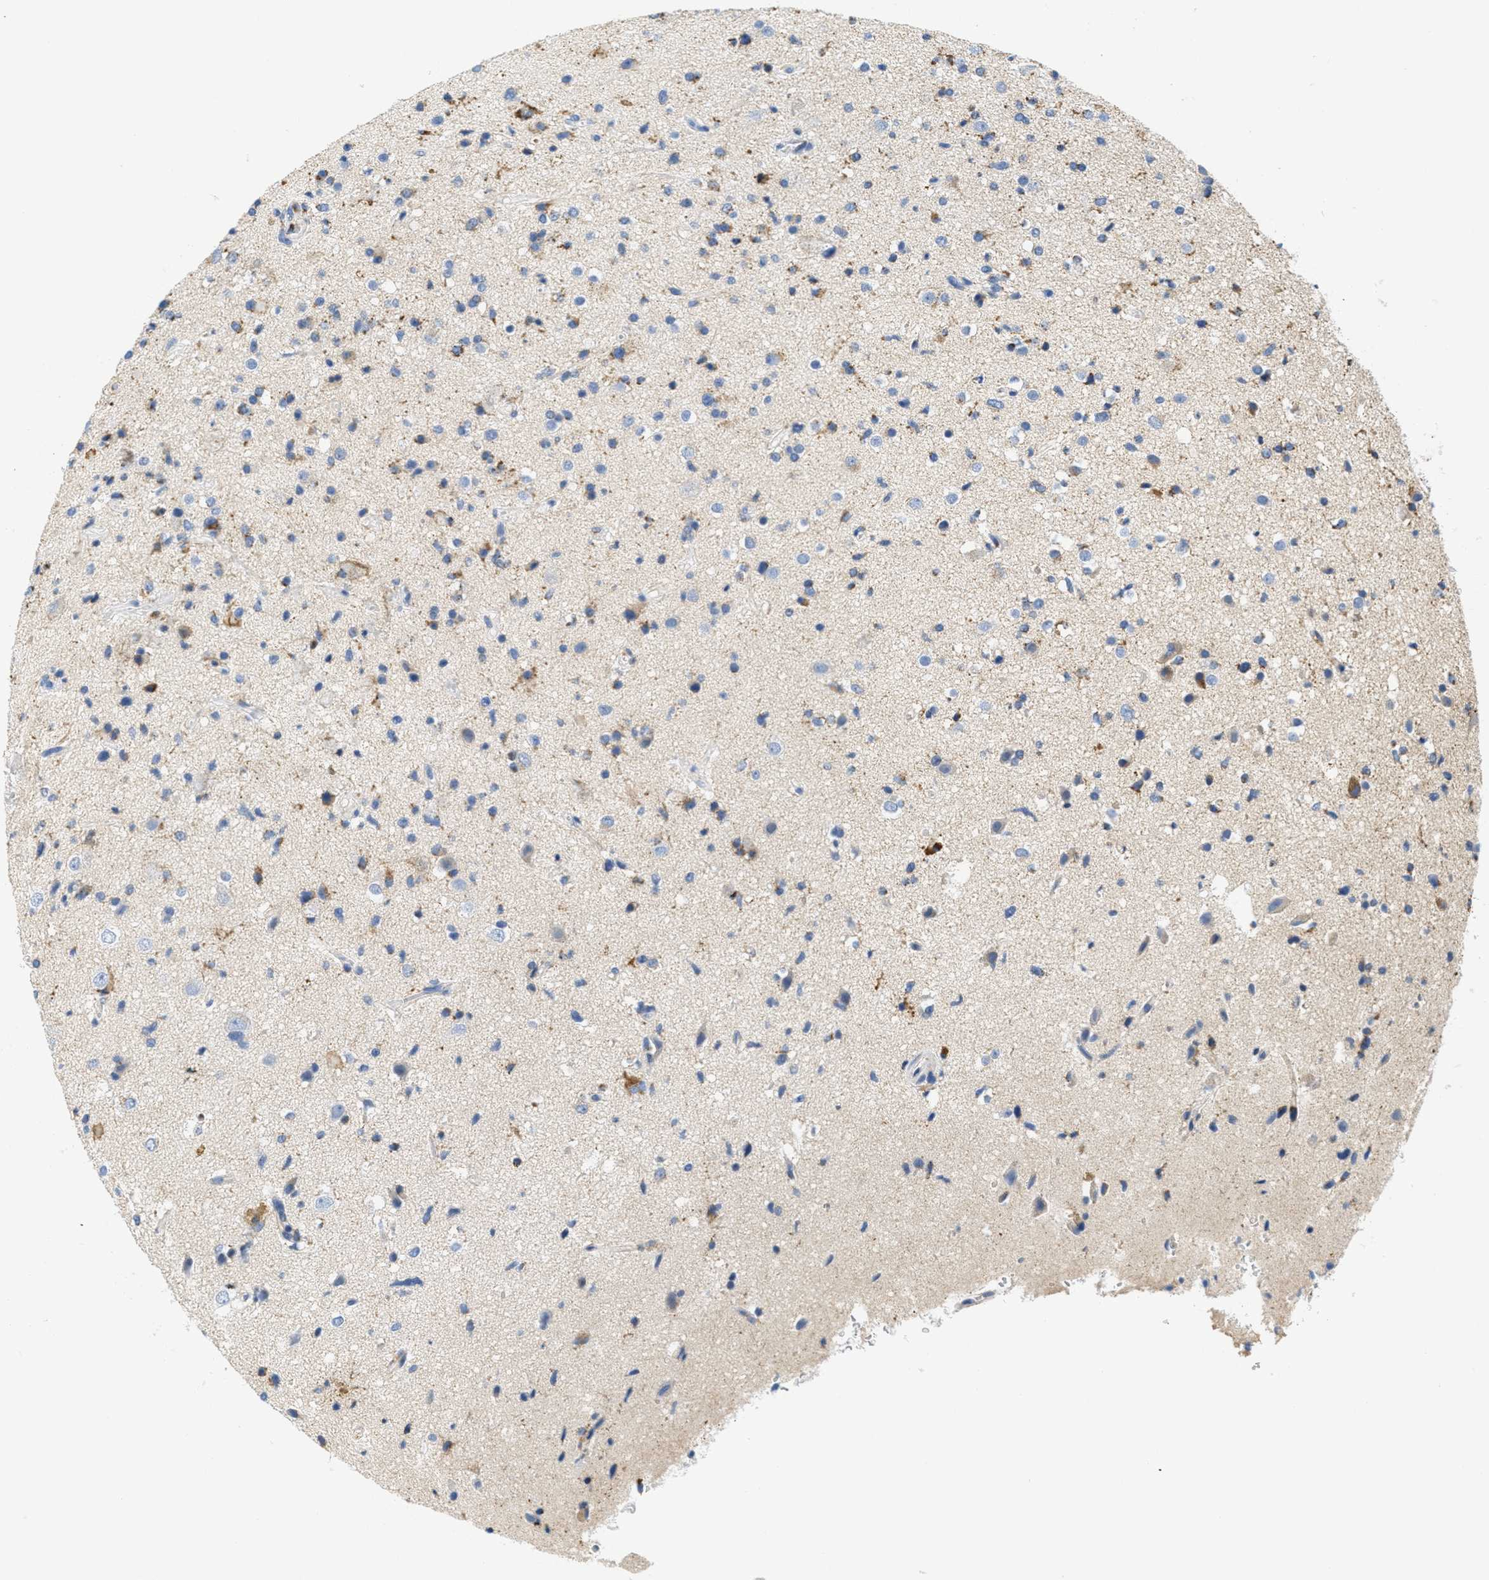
{"staining": {"intensity": "moderate", "quantity": "<25%", "location": "cytoplasmic/membranous"}, "tissue": "glioma", "cell_type": "Tumor cells", "image_type": "cancer", "snomed": [{"axis": "morphology", "description": "Glioma, malignant, High grade"}, {"axis": "topography", "description": "Brain"}], "caption": "Protein staining by immunohistochemistry demonstrates moderate cytoplasmic/membranous expression in approximately <25% of tumor cells in glioma.", "gene": "KCNJ5", "patient": {"sex": "male", "age": 33}}